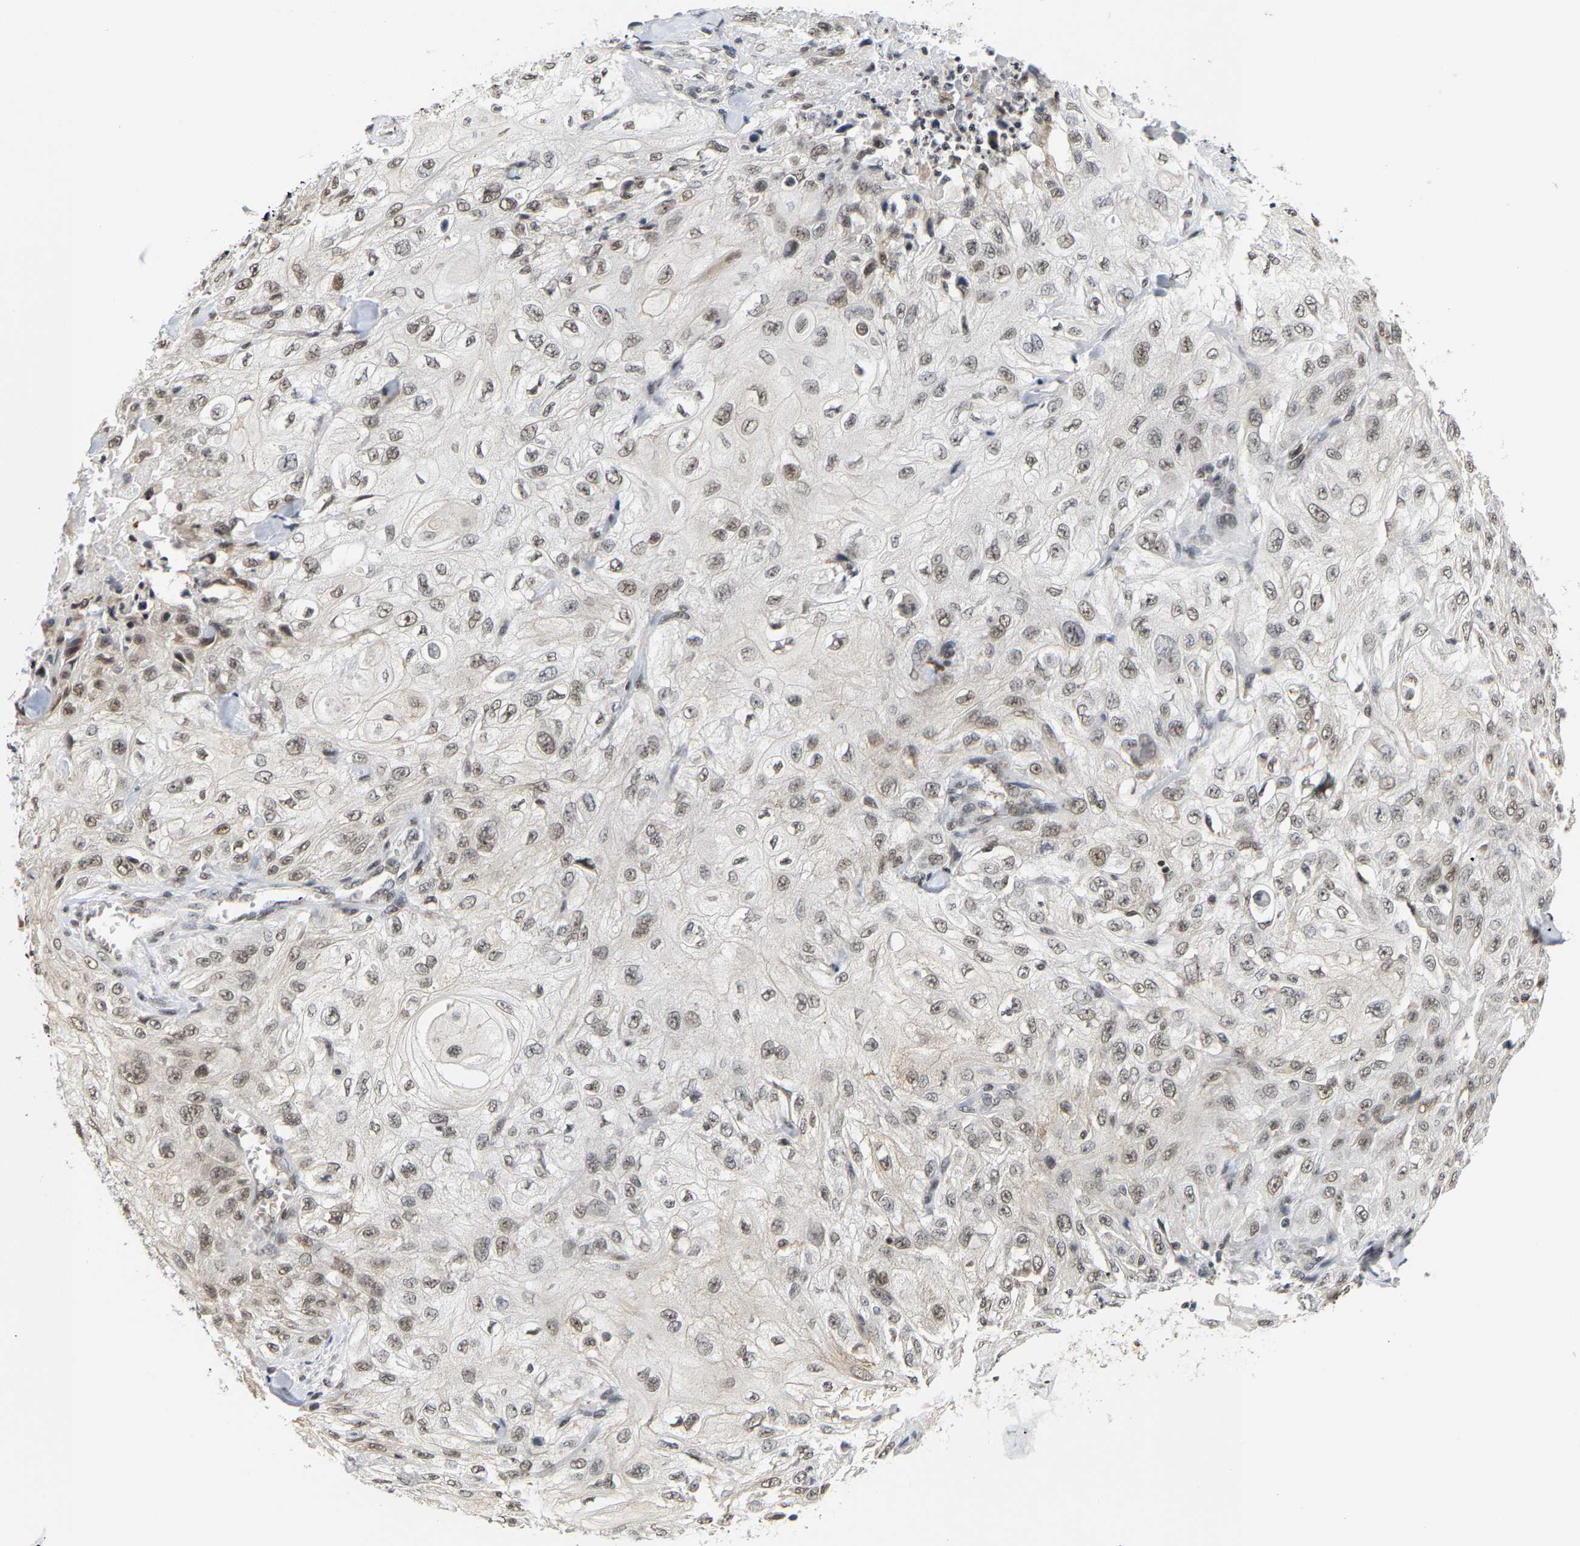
{"staining": {"intensity": "weak", "quantity": ">75%", "location": "nuclear"}, "tissue": "skin cancer", "cell_type": "Tumor cells", "image_type": "cancer", "snomed": [{"axis": "morphology", "description": "Squamous cell carcinoma, NOS"}, {"axis": "morphology", "description": "Squamous cell carcinoma, metastatic, NOS"}, {"axis": "topography", "description": "Skin"}, {"axis": "topography", "description": "Lymph node"}], "caption": "Skin cancer stained with DAB (3,3'-diaminobenzidine) immunohistochemistry (IHC) demonstrates low levels of weak nuclear staining in approximately >75% of tumor cells.", "gene": "ANKRD6", "patient": {"sex": "male", "age": 75}}